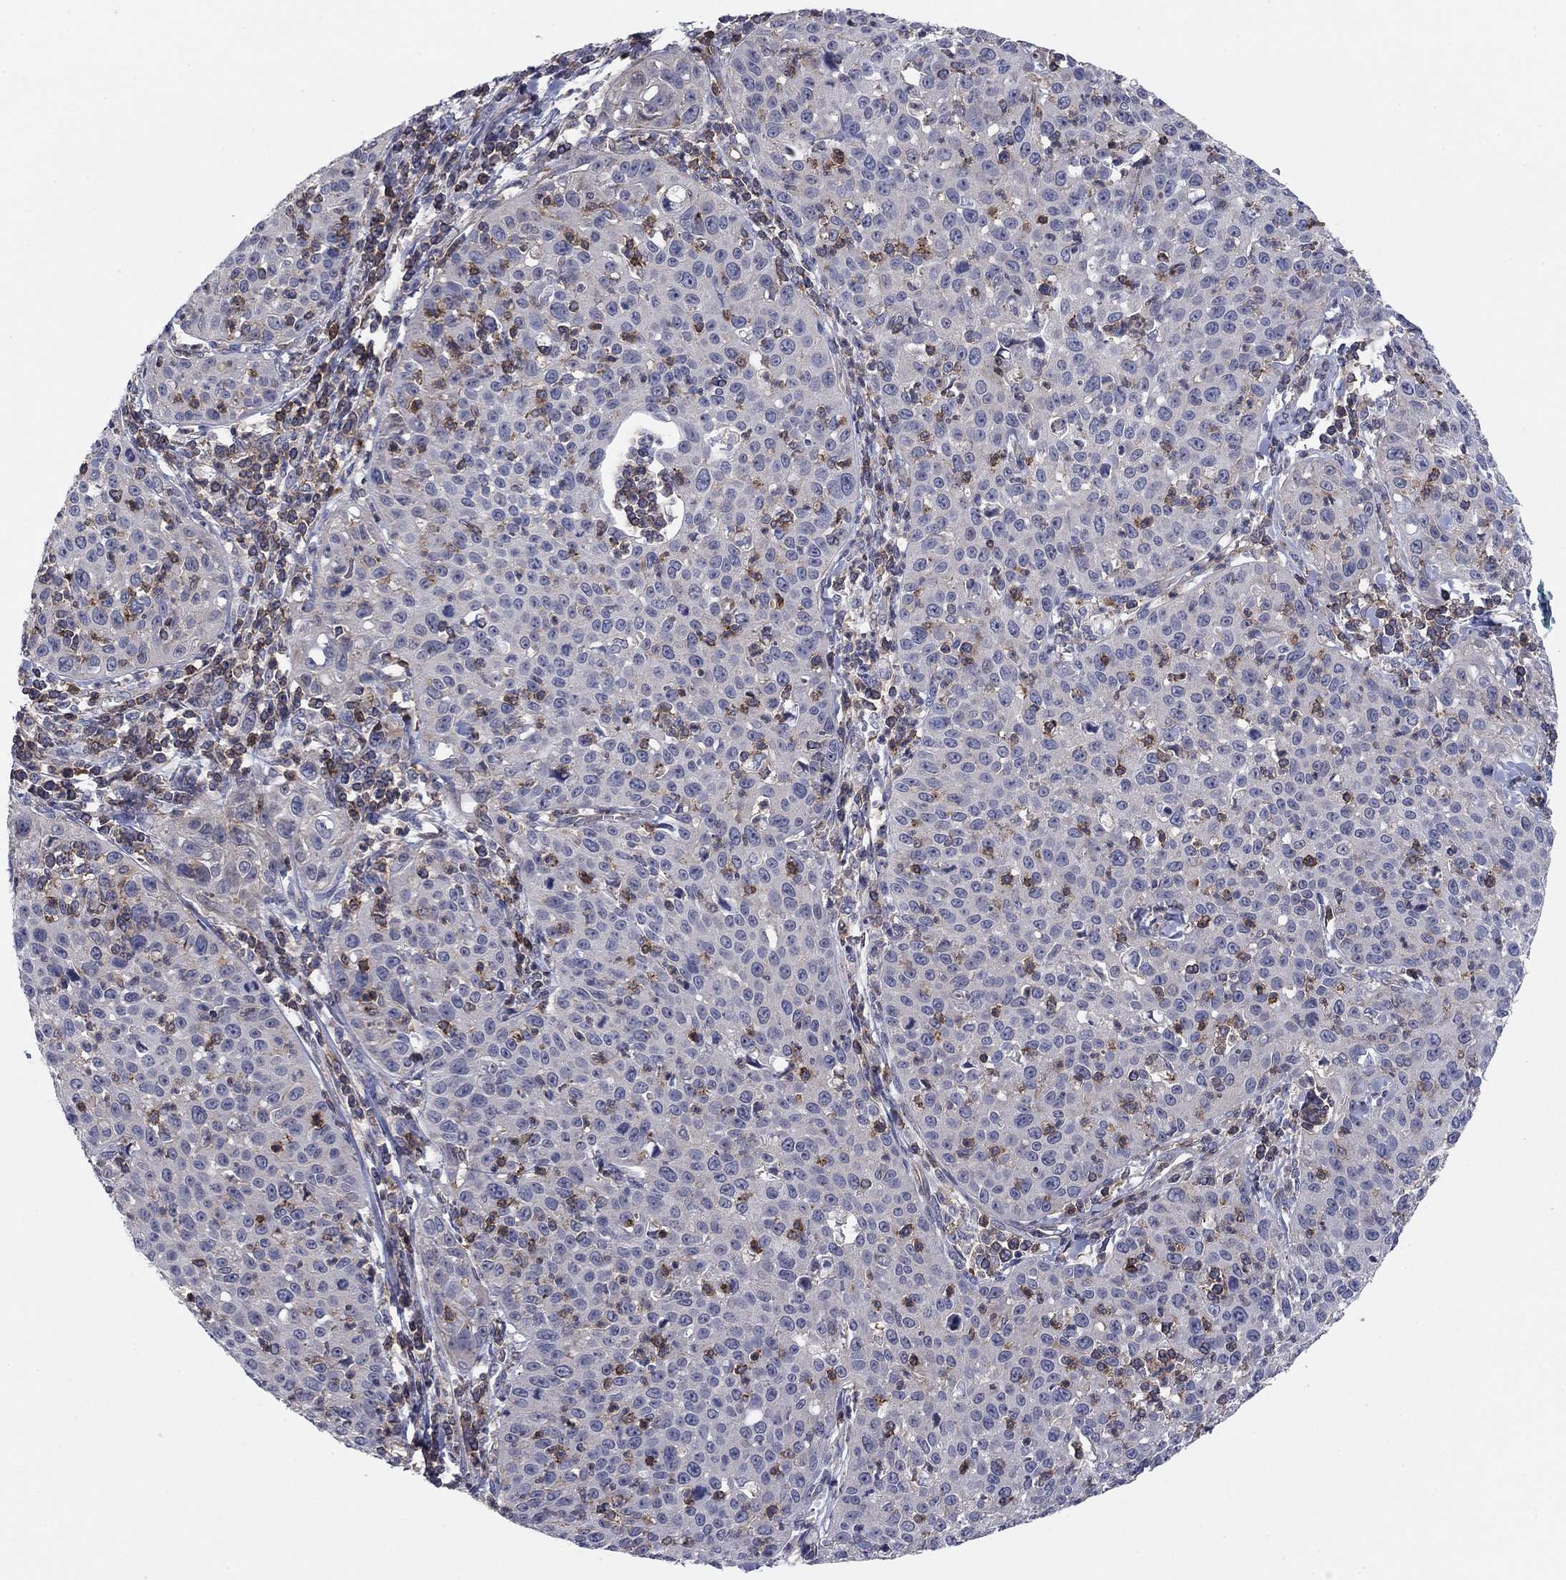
{"staining": {"intensity": "negative", "quantity": "none", "location": "none"}, "tissue": "cervical cancer", "cell_type": "Tumor cells", "image_type": "cancer", "snomed": [{"axis": "morphology", "description": "Squamous cell carcinoma, NOS"}, {"axis": "topography", "description": "Cervix"}], "caption": "Immunohistochemistry micrograph of neoplastic tissue: cervical cancer (squamous cell carcinoma) stained with DAB displays no significant protein positivity in tumor cells. (DAB immunohistochemistry visualized using brightfield microscopy, high magnification).", "gene": "PSD4", "patient": {"sex": "female", "age": 26}}